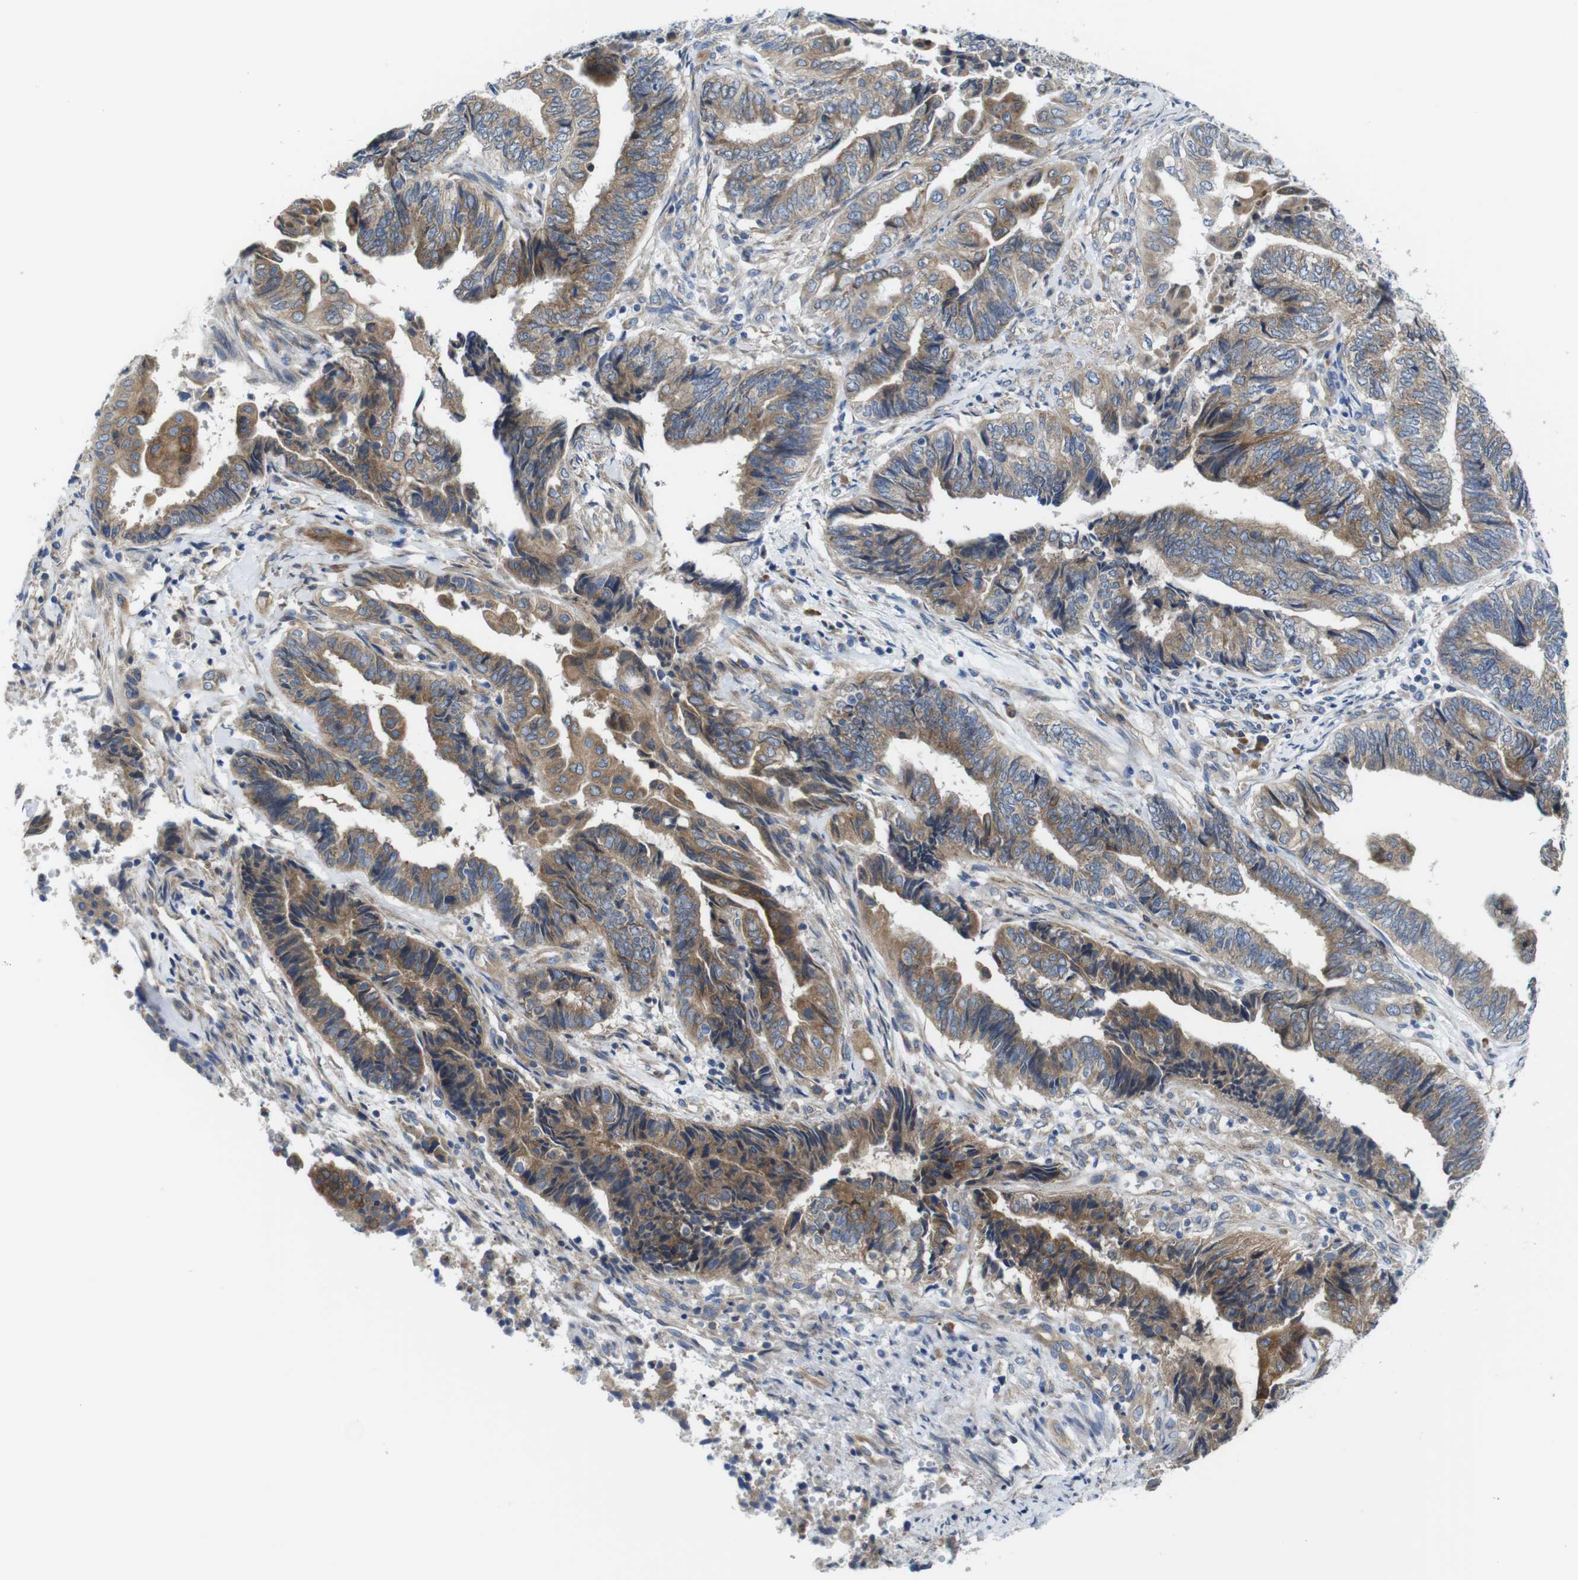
{"staining": {"intensity": "moderate", "quantity": ">75%", "location": "cytoplasmic/membranous"}, "tissue": "endometrial cancer", "cell_type": "Tumor cells", "image_type": "cancer", "snomed": [{"axis": "morphology", "description": "Adenocarcinoma, NOS"}, {"axis": "topography", "description": "Uterus"}, {"axis": "topography", "description": "Endometrium"}], "caption": "IHC histopathology image of adenocarcinoma (endometrial) stained for a protein (brown), which reveals medium levels of moderate cytoplasmic/membranous staining in approximately >75% of tumor cells.", "gene": "DDRGK1", "patient": {"sex": "female", "age": 70}}